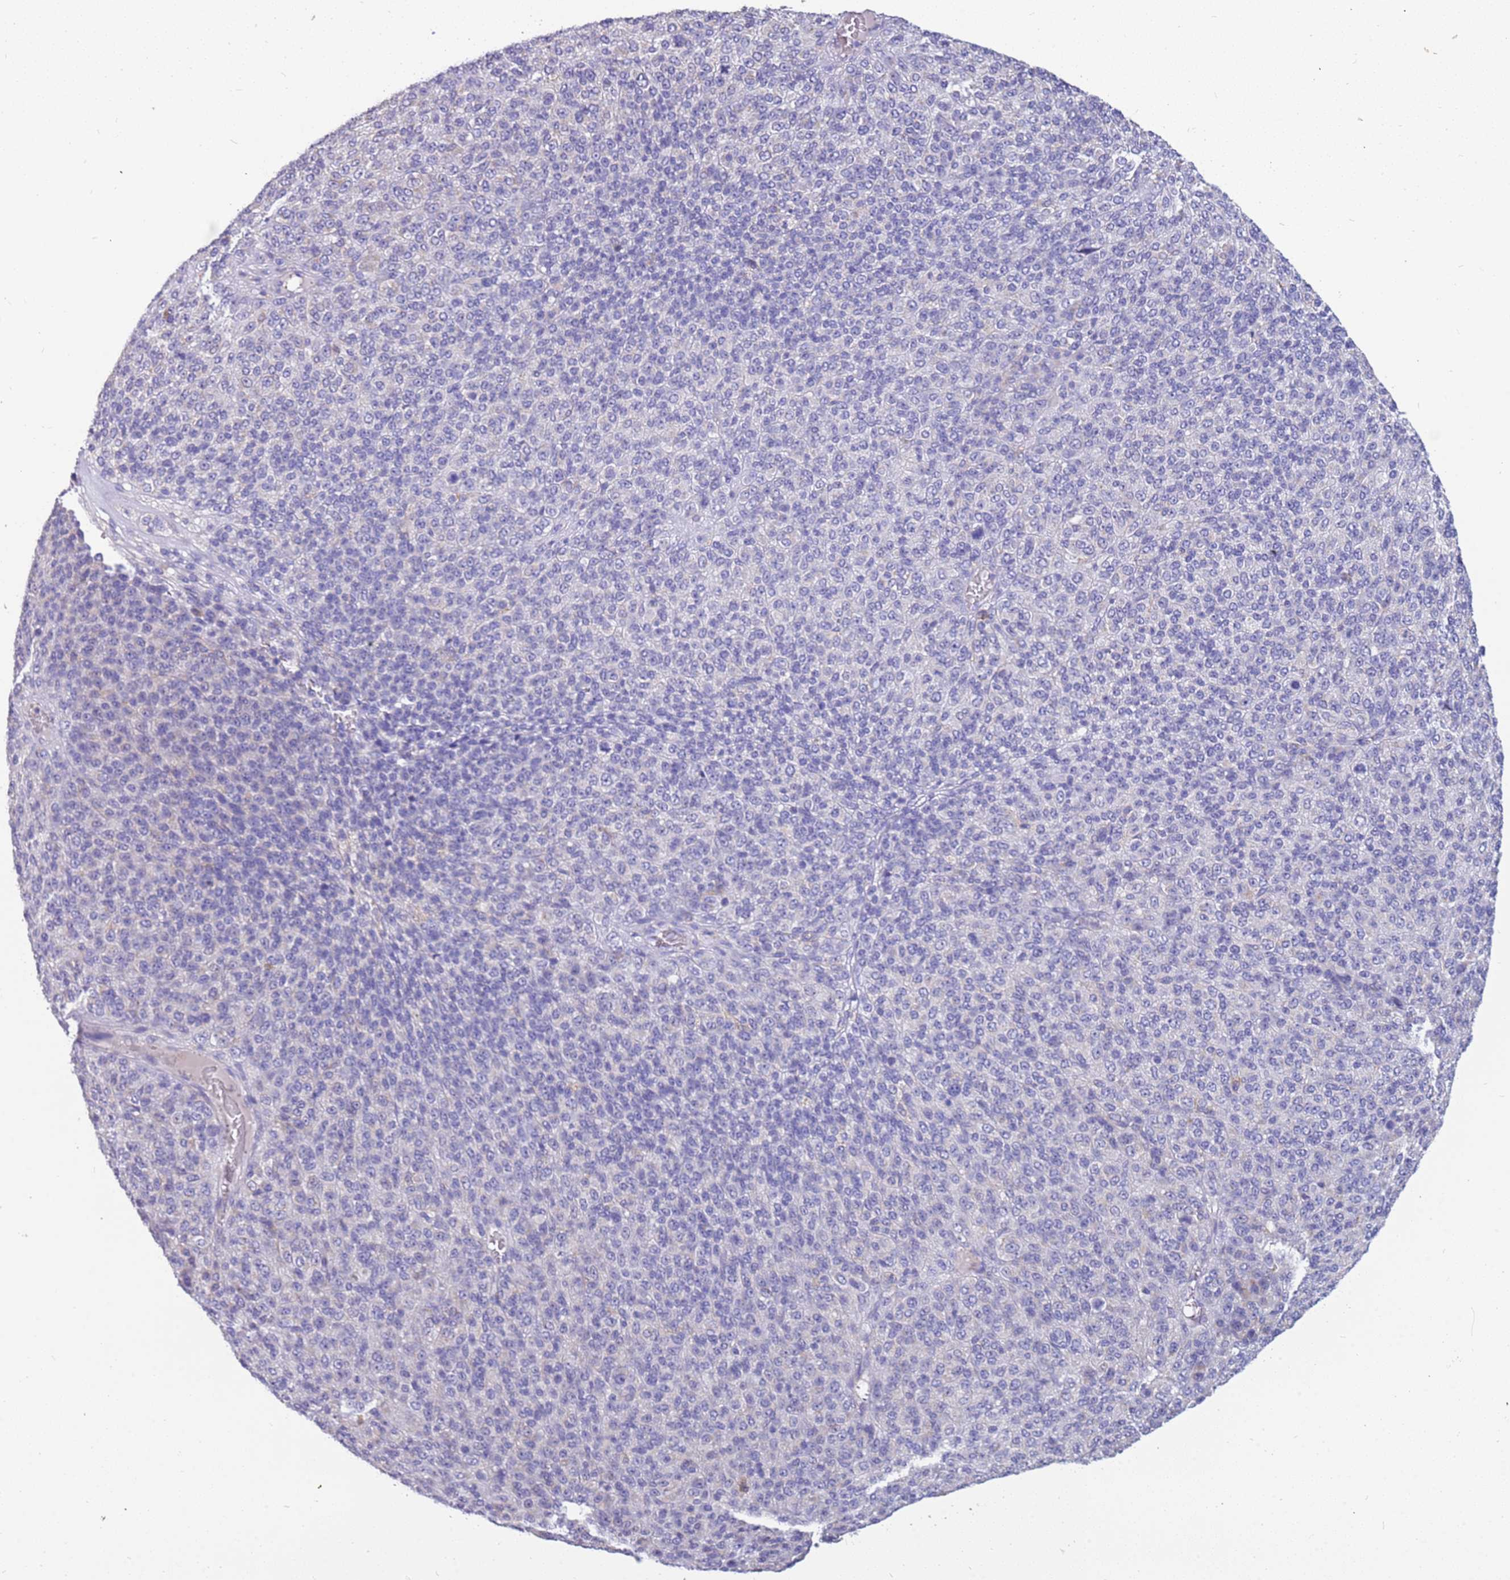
{"staining": {"intensity": "negative", "quantity": "none", "location": "none"}, "tissue": "melanoma", "cell_type": "Tumor cells", "image_type": "cancer", "snomed": [{"axis": "morphology", "description": "Malignant melanoma, Metastatic site"}, {"axis": "topography", "description": "Brain"}], "caption": "Tumor cells are negative for brown protein staining in melanoma.", "gene": "RHCG", "patient": {"sex": "female", "age": 56}}